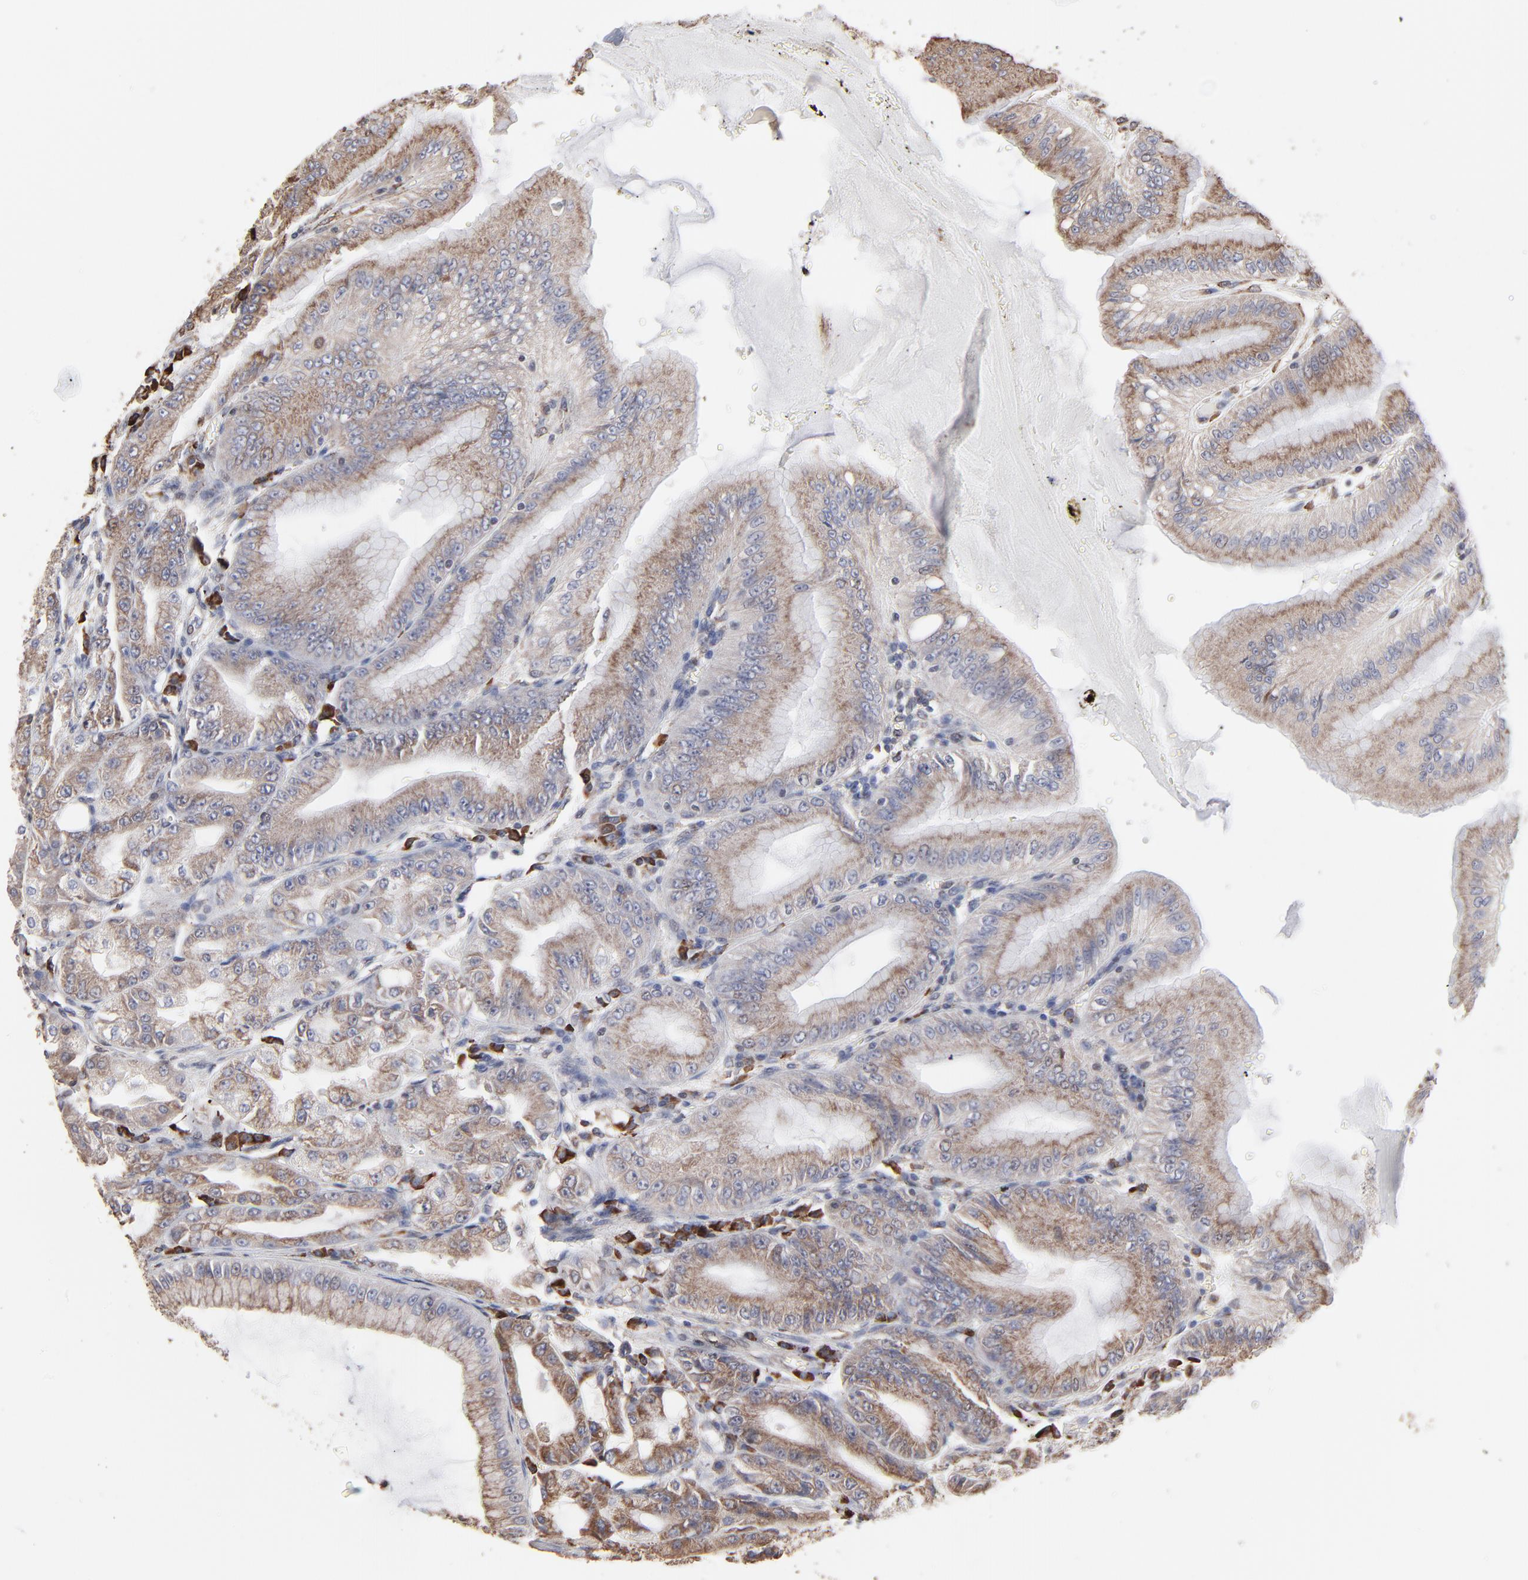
{"staining": {"intensity": "moderate", "quantity": ">75%", "location": "cytoplasmic/membranous"}, "tissue": "stomach", "cell_type": "Glandular cells", "image_type": "normal", "snomed": [{"axis": "morphology", "description": "Normal tissue, NOS"}, {"axis": "topography", "description": "Stomach, lower"}], "caption": "Immunohistochemical staining of unremarkable stomach exhibits moderate cytoplasmic/membranous protein positivity in about >75% of glandular cells.", "gene": "CHM", "patient": {"sex": "male", "age": 71}}